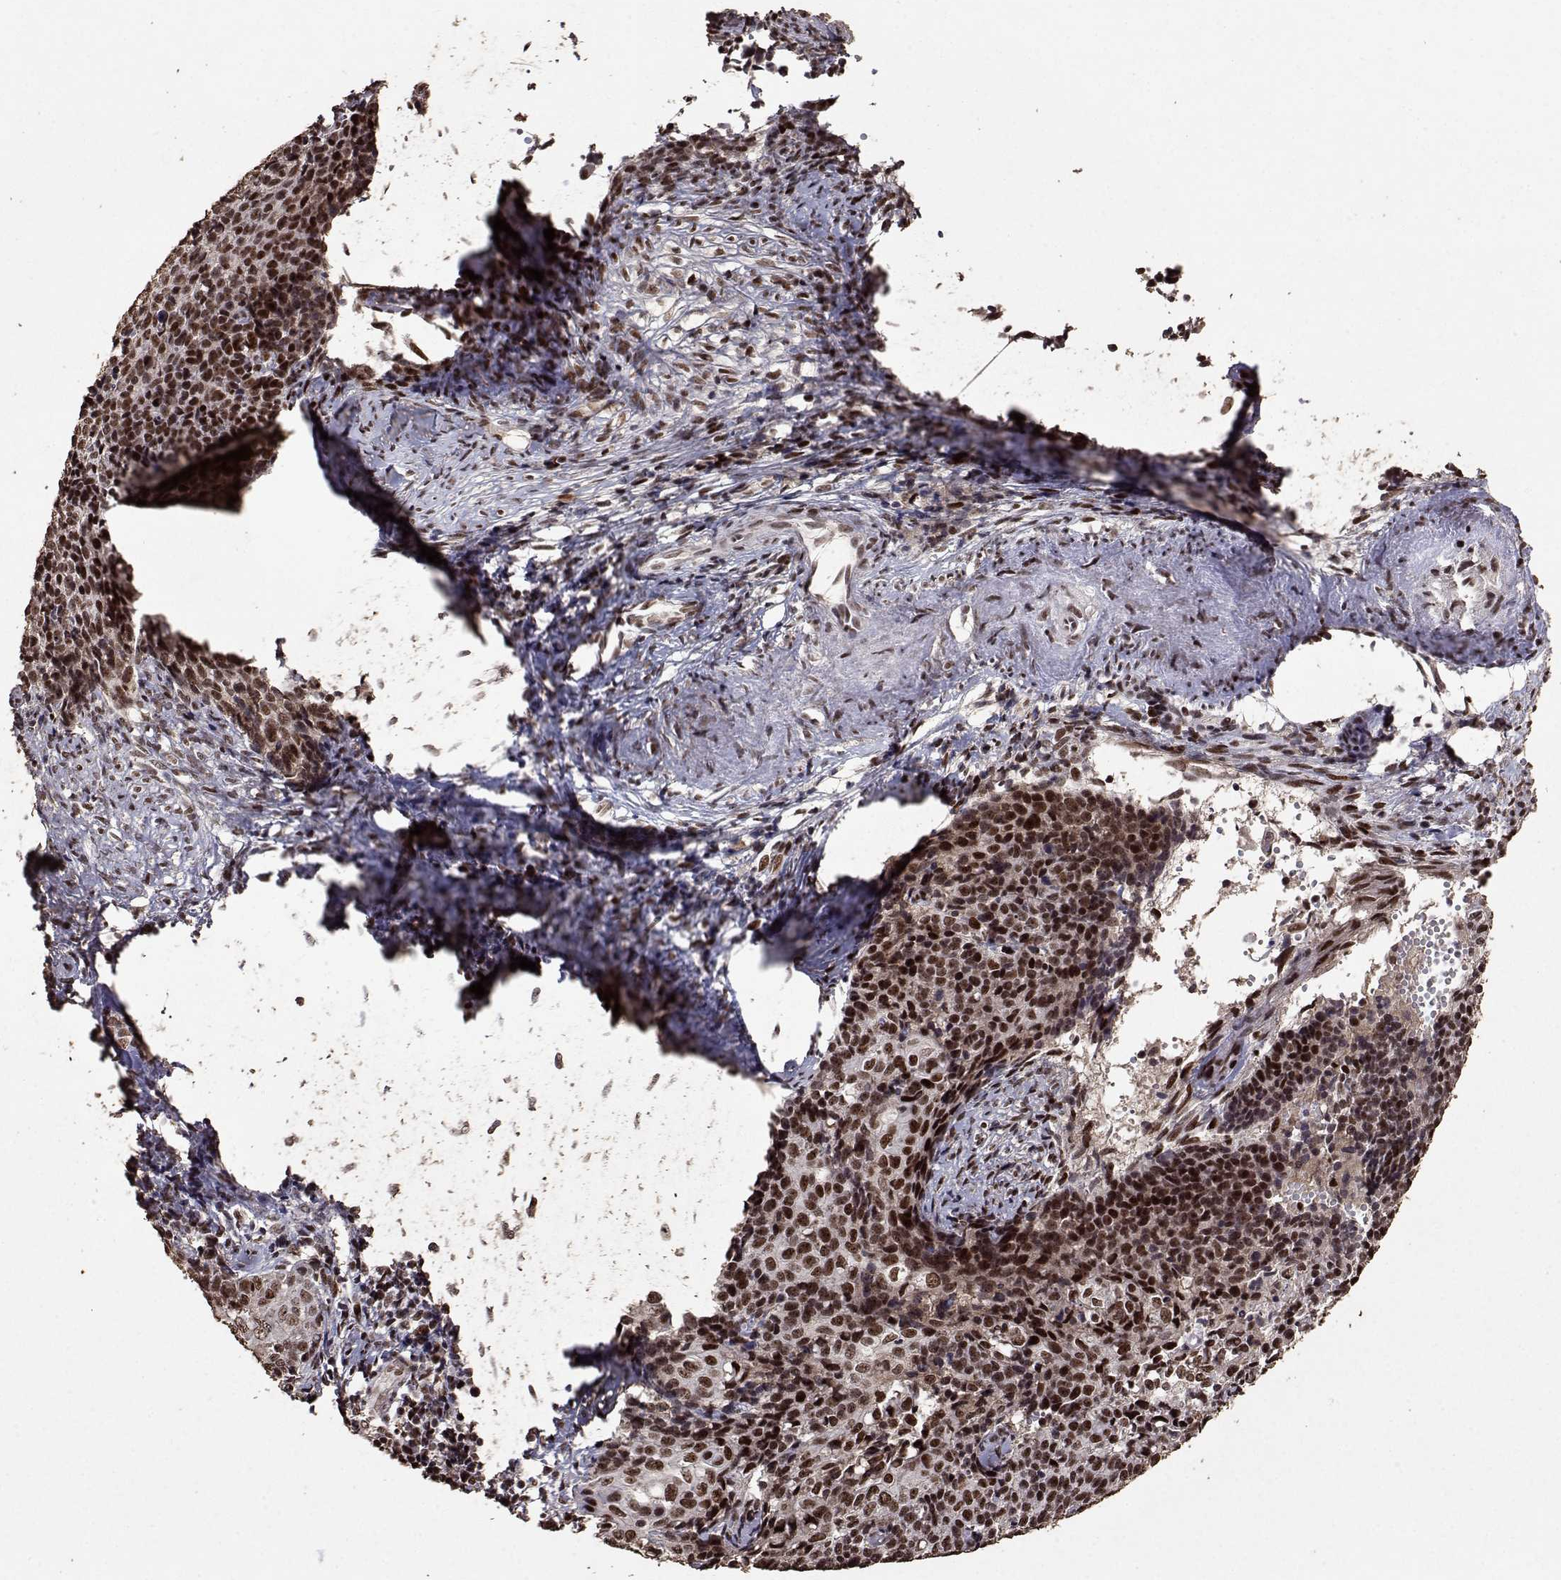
{"staining": {"intensity": "strong", "quantity": ">75%", "location": "nuclear"}, "tissue": "cervical cancer", "cell_type": "Tumor cells", "image_type": "cancer", "snomed": [{"axis": "morphology", "description": "Squamous cell carcinoma, NOS"}, {"axis": "topography", "description": "Cervix"}], "caption": "Cervical squamous cell carcinoma stained with a protein marker exhibits strong staining in tumor cells.", "gene": "TOE1", "patient": {"sex": "female", "age": 39}}